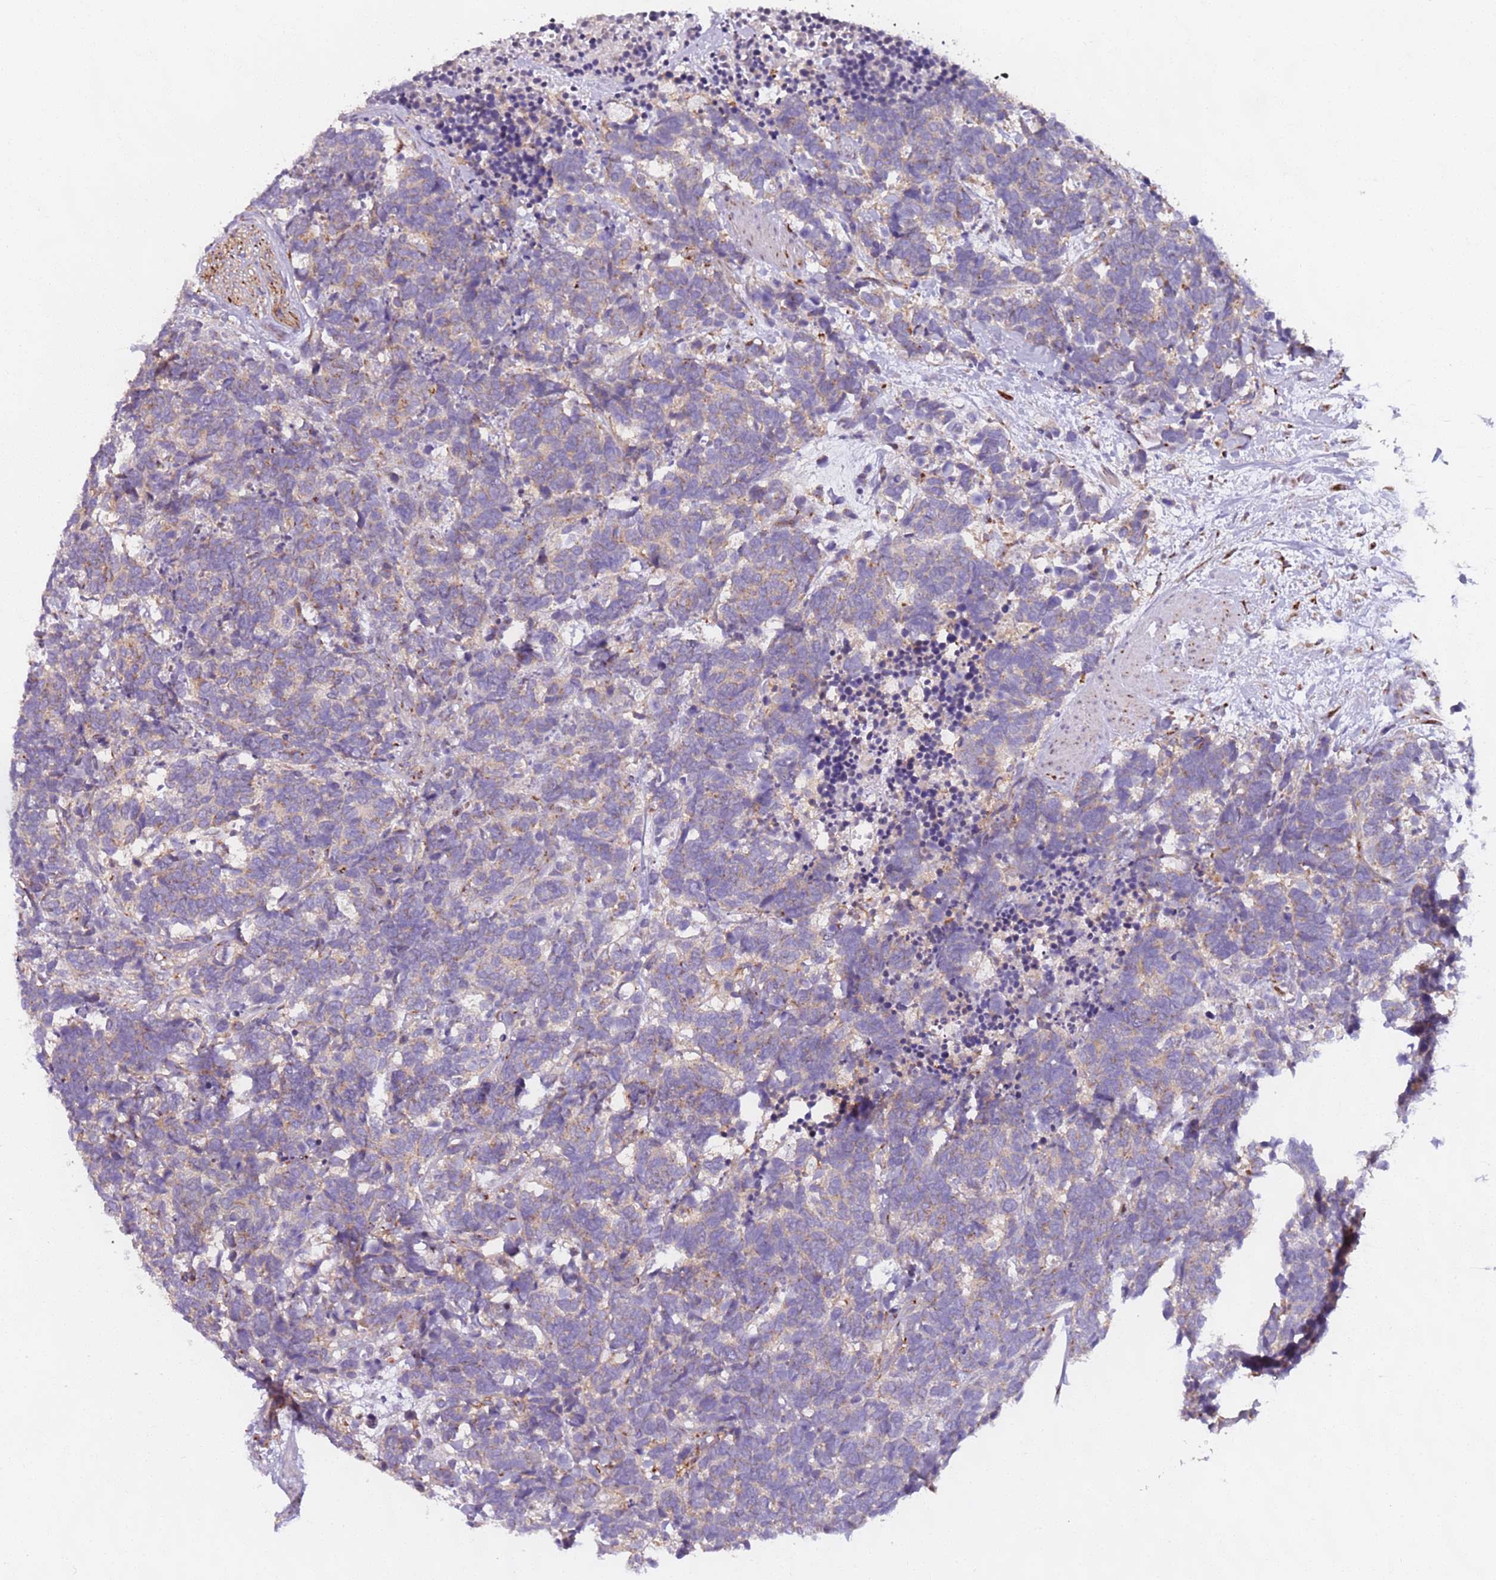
{"staining": {"intensity": "weak", "quantity": "<25%", "location": "cytoplasmic/membranous"}, "tissue": "carcinoid", "cell_type": "Tumor cells", "image_type": "cancer", "snomed": [{"axis": "morphology", "description": "Carcinoma, NOS"}, {"axis": "morphology", "description": "Carcinoid, malignant, NOS"}, {"axis": "topography", "description": "Prostate"}], "caption": "Immunohistochemistry (IHC) image of carcinoid stained for a protein (brown), which displays no positivity in tumor cells.", "gene": "AKTIP", "patient": {"sex": "male", "age": 57}}